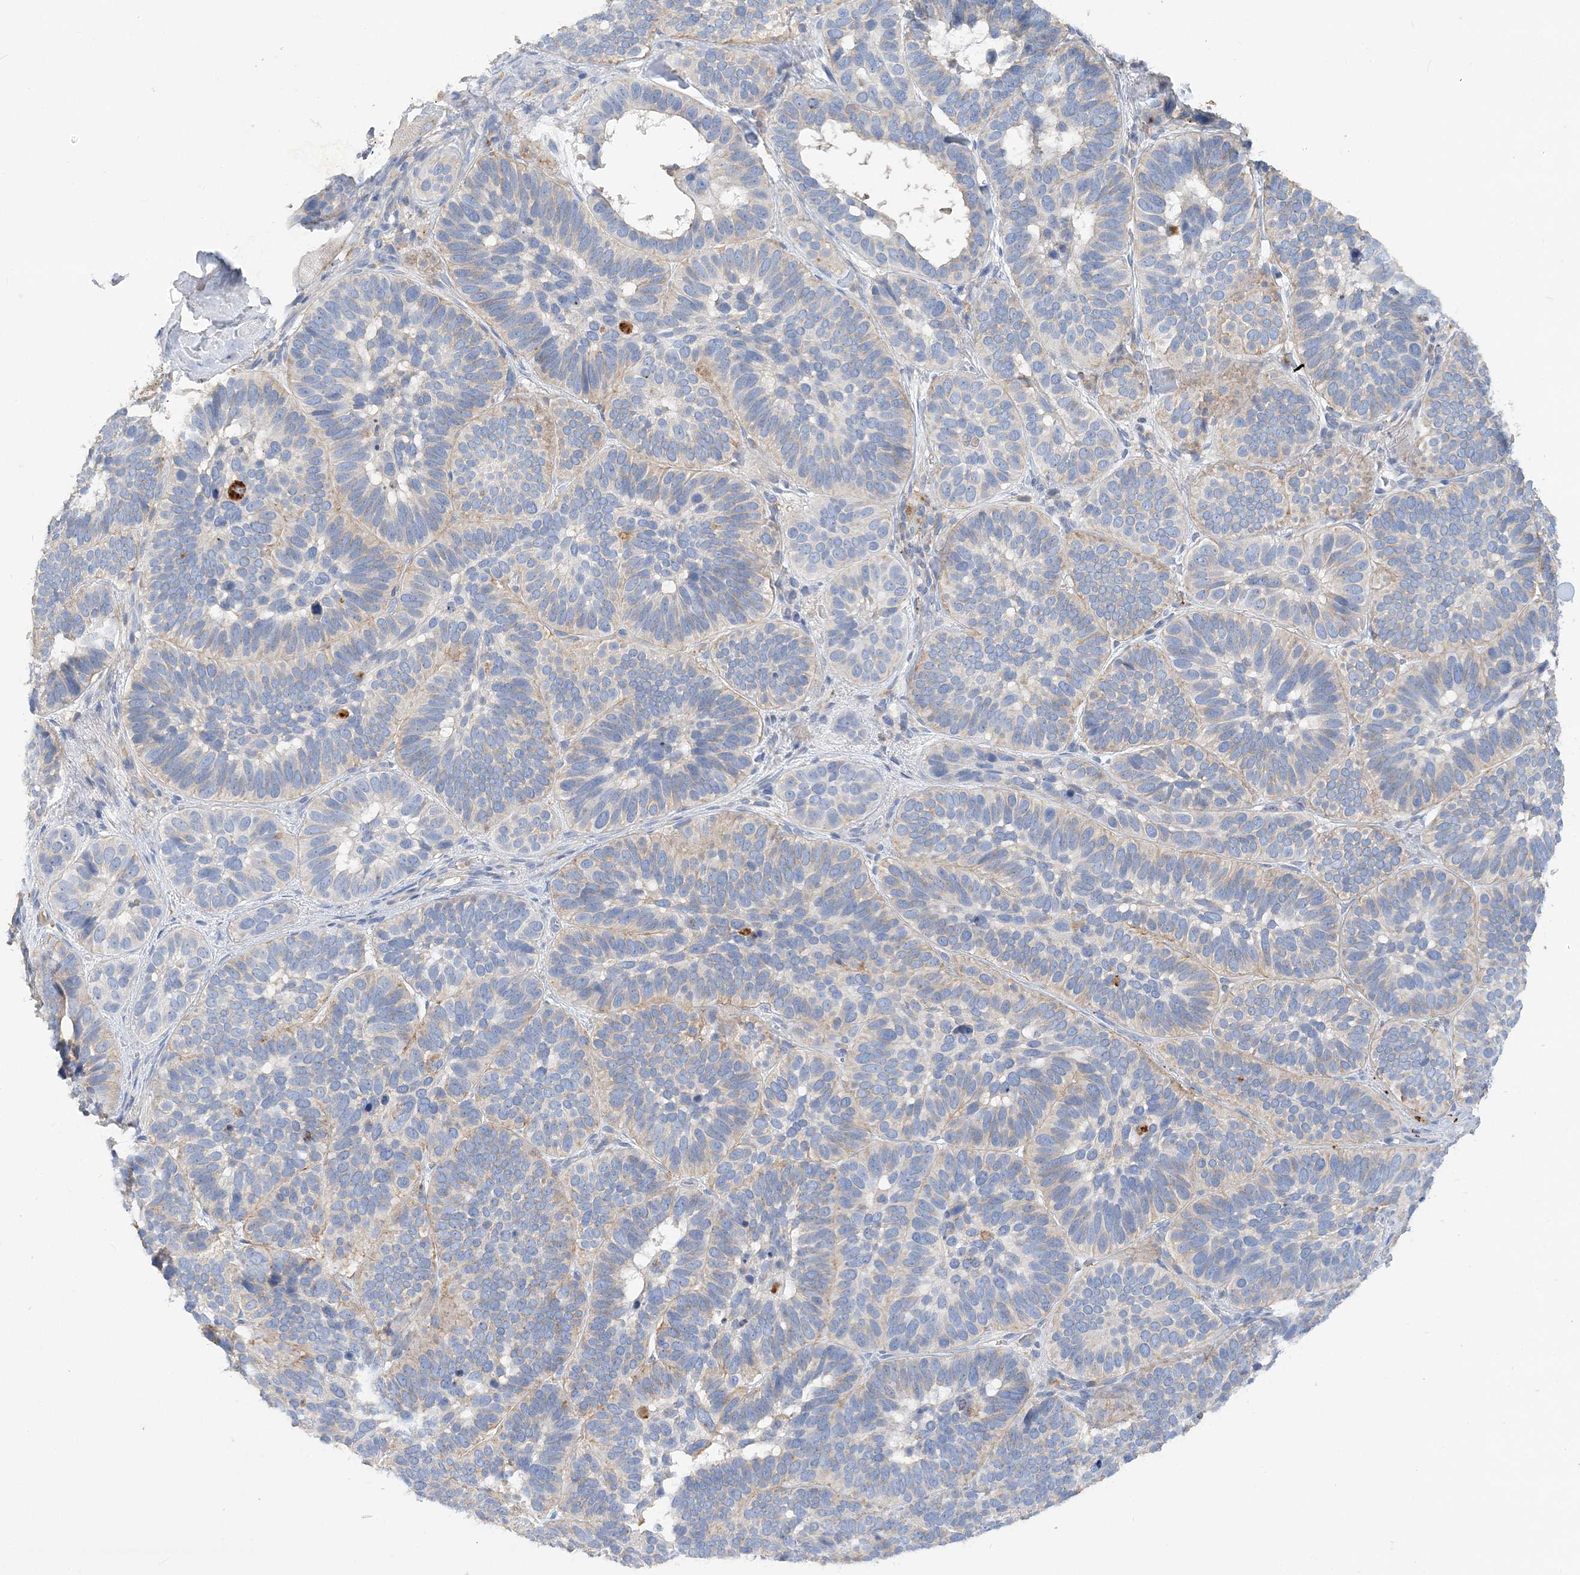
{"staining": {"intensity": "negative", "quantity": "none", "location": "none"}, "tissue": "skin cancer", "cell_type": "Tumor cells", "image_type": "cancer", "snomed": [{"axis": "morphology", "description": "Basal cell carcinoma"}, {"axis": "topography", "description": "Skin"}], "caption": "Immunohistochemical staining of human skin cancer (basal cell carcinoma) reveals no significant staining in tumor cells. (DAB immunohistochemistry visualized using brightfield microscopy, high magnification).", "gene": "GRINA", "patient": {"sex": "male", "age": 62}}